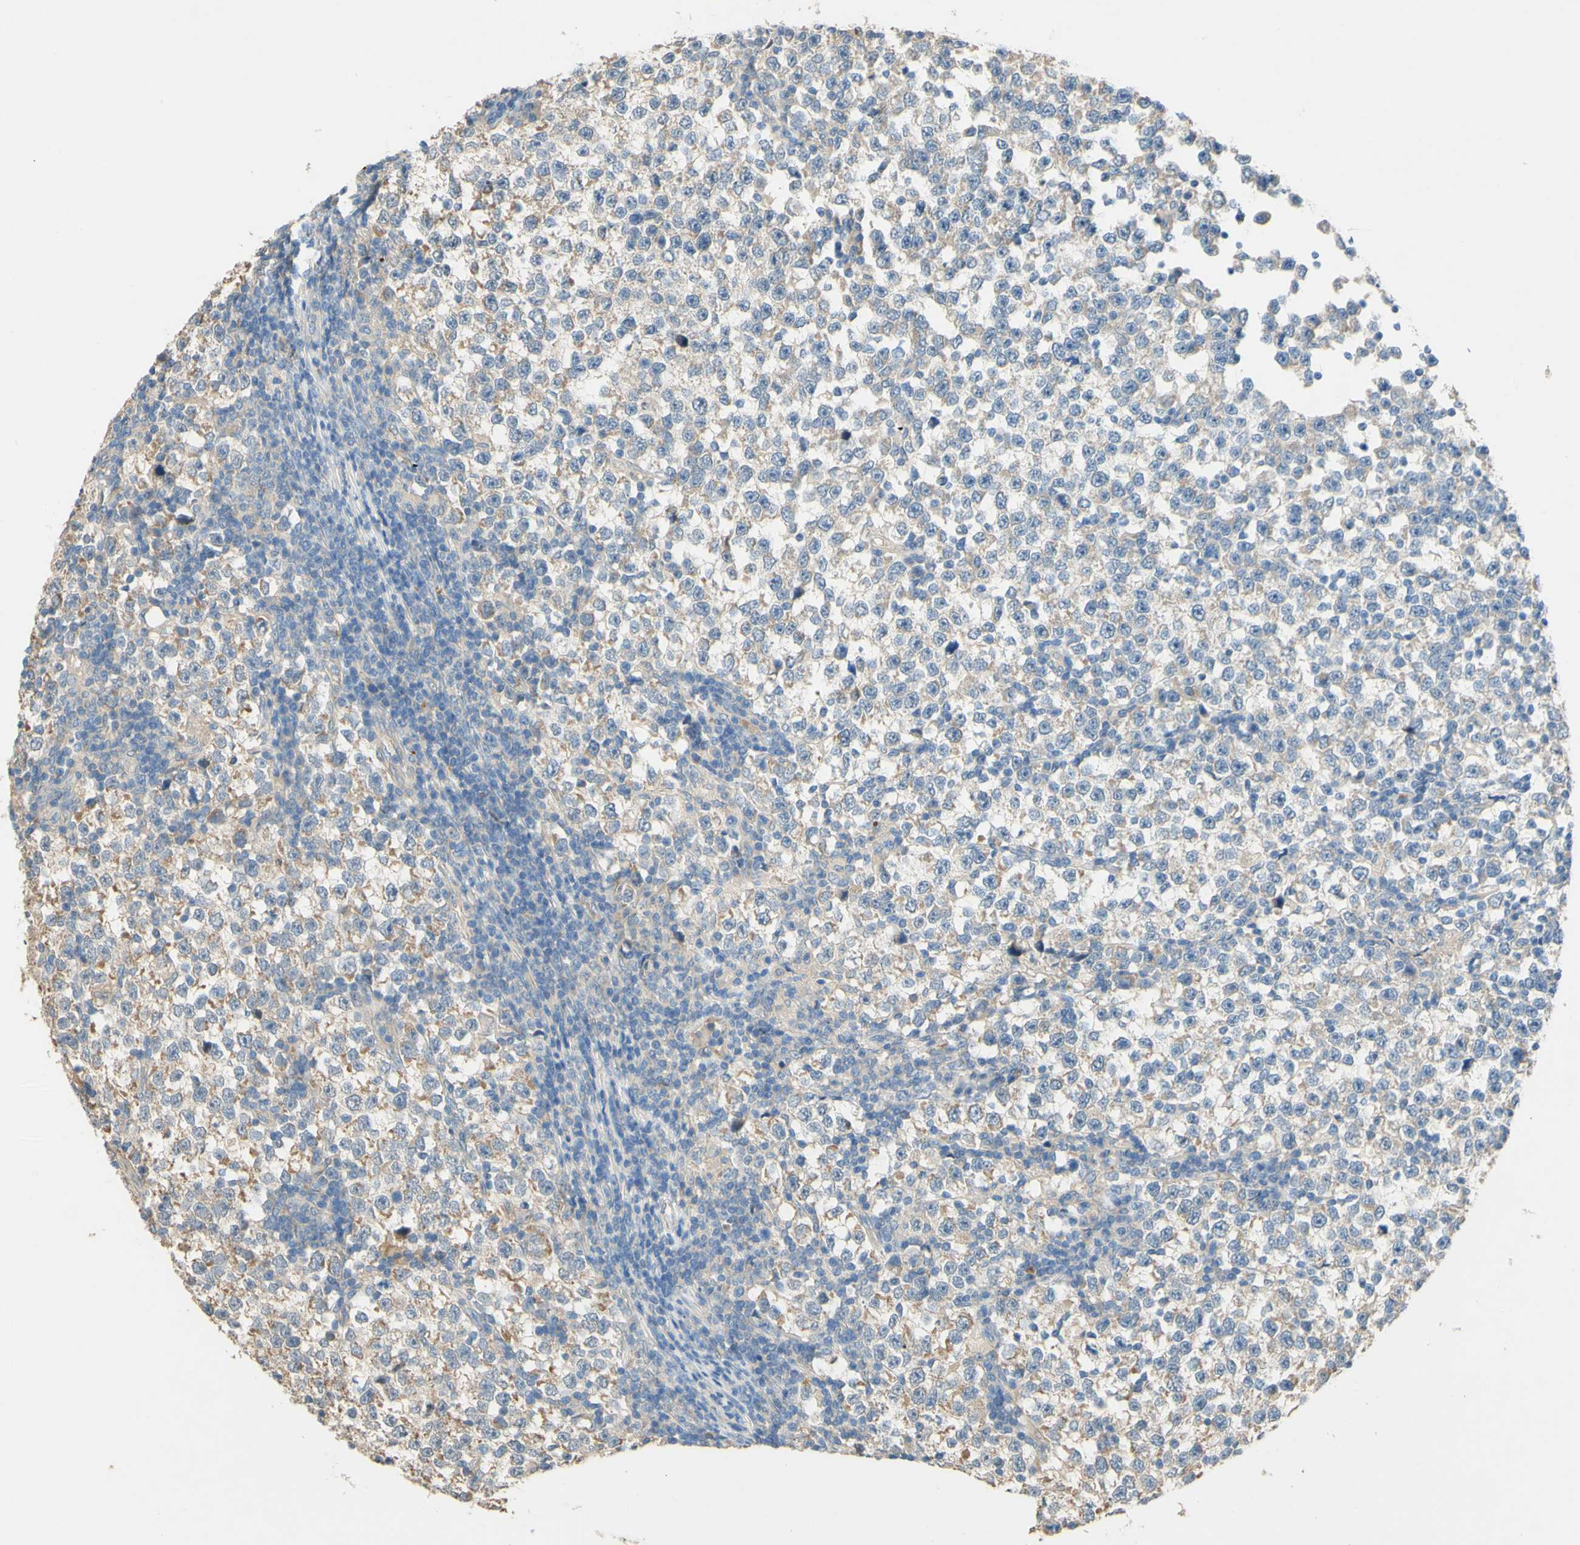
{"staining": {"intensity": "weak", "quantity": "<25%", "location": "cytoplasmic/membranous"}, "tissue": "testis cancer", "cell_type": "Tumor cells", "image_type": "cancer", "snomed": [{"axis": "morphology", "description": "Seminoma, NOS"}, {"axis": "topography", "description": "Testis"}], "caption": "Immunohistochemistry (IHC) histopathology image of testis seminoma stained for a protein (brown), which reveals no staining in tumor cells.", "gene": "DKK3", "patient": {"sex": "male", "age": 43}}